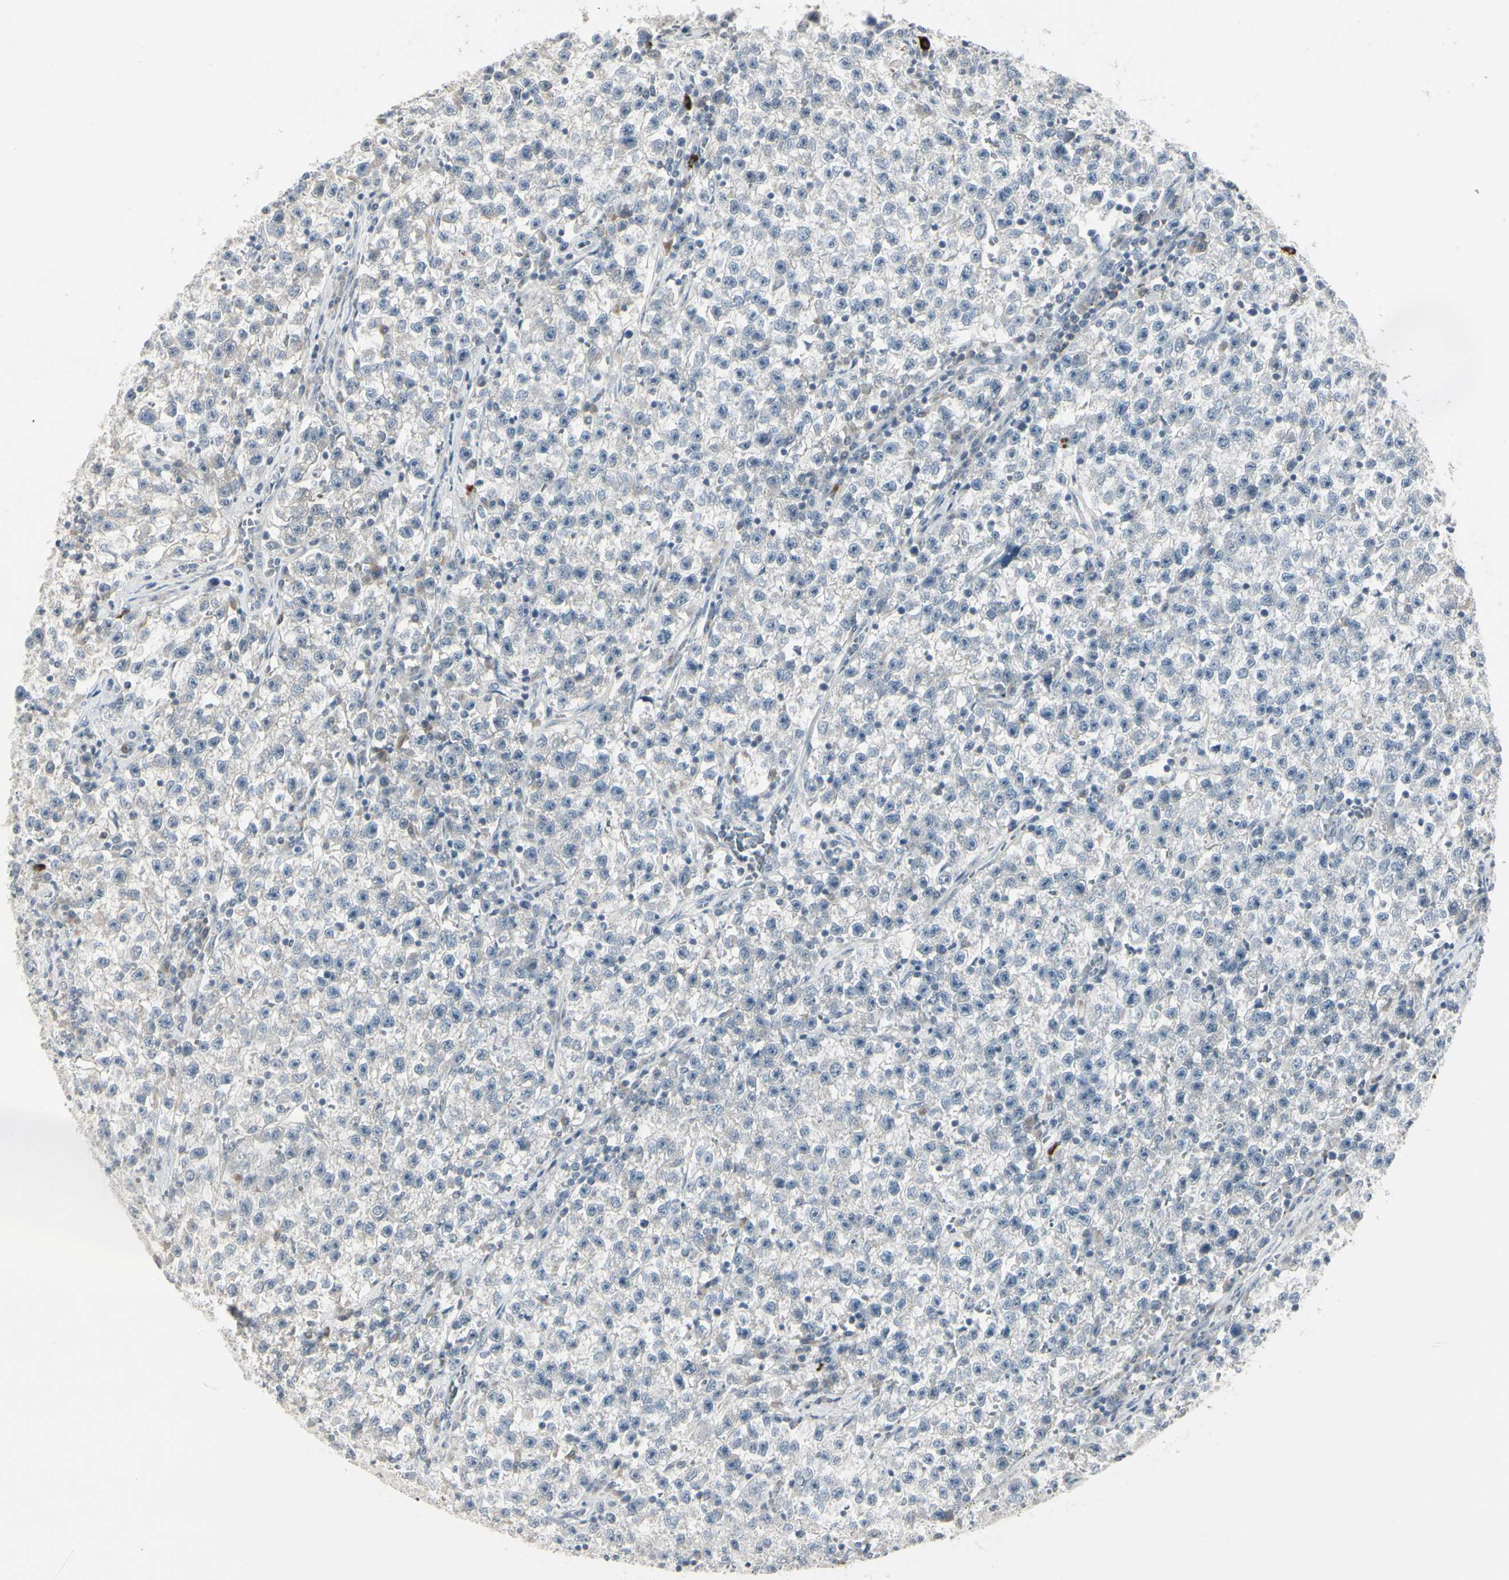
{"staining": {"intensity": "negative", "quantity": "none", "location": "none"}, "tissue": "testis cancer", "cell_type": "Tumor cells", "image_type": "cancer", "snomed": [{"axis": "morphology", "description": "Seminoma, NOS"}, {"axis": "topography", "description": "Testis"}], "caption": "There is no significant staining in tumor cells of testis cancer.", "gene": "DMPK", "patient": {"sex": "male", "age": 22}}